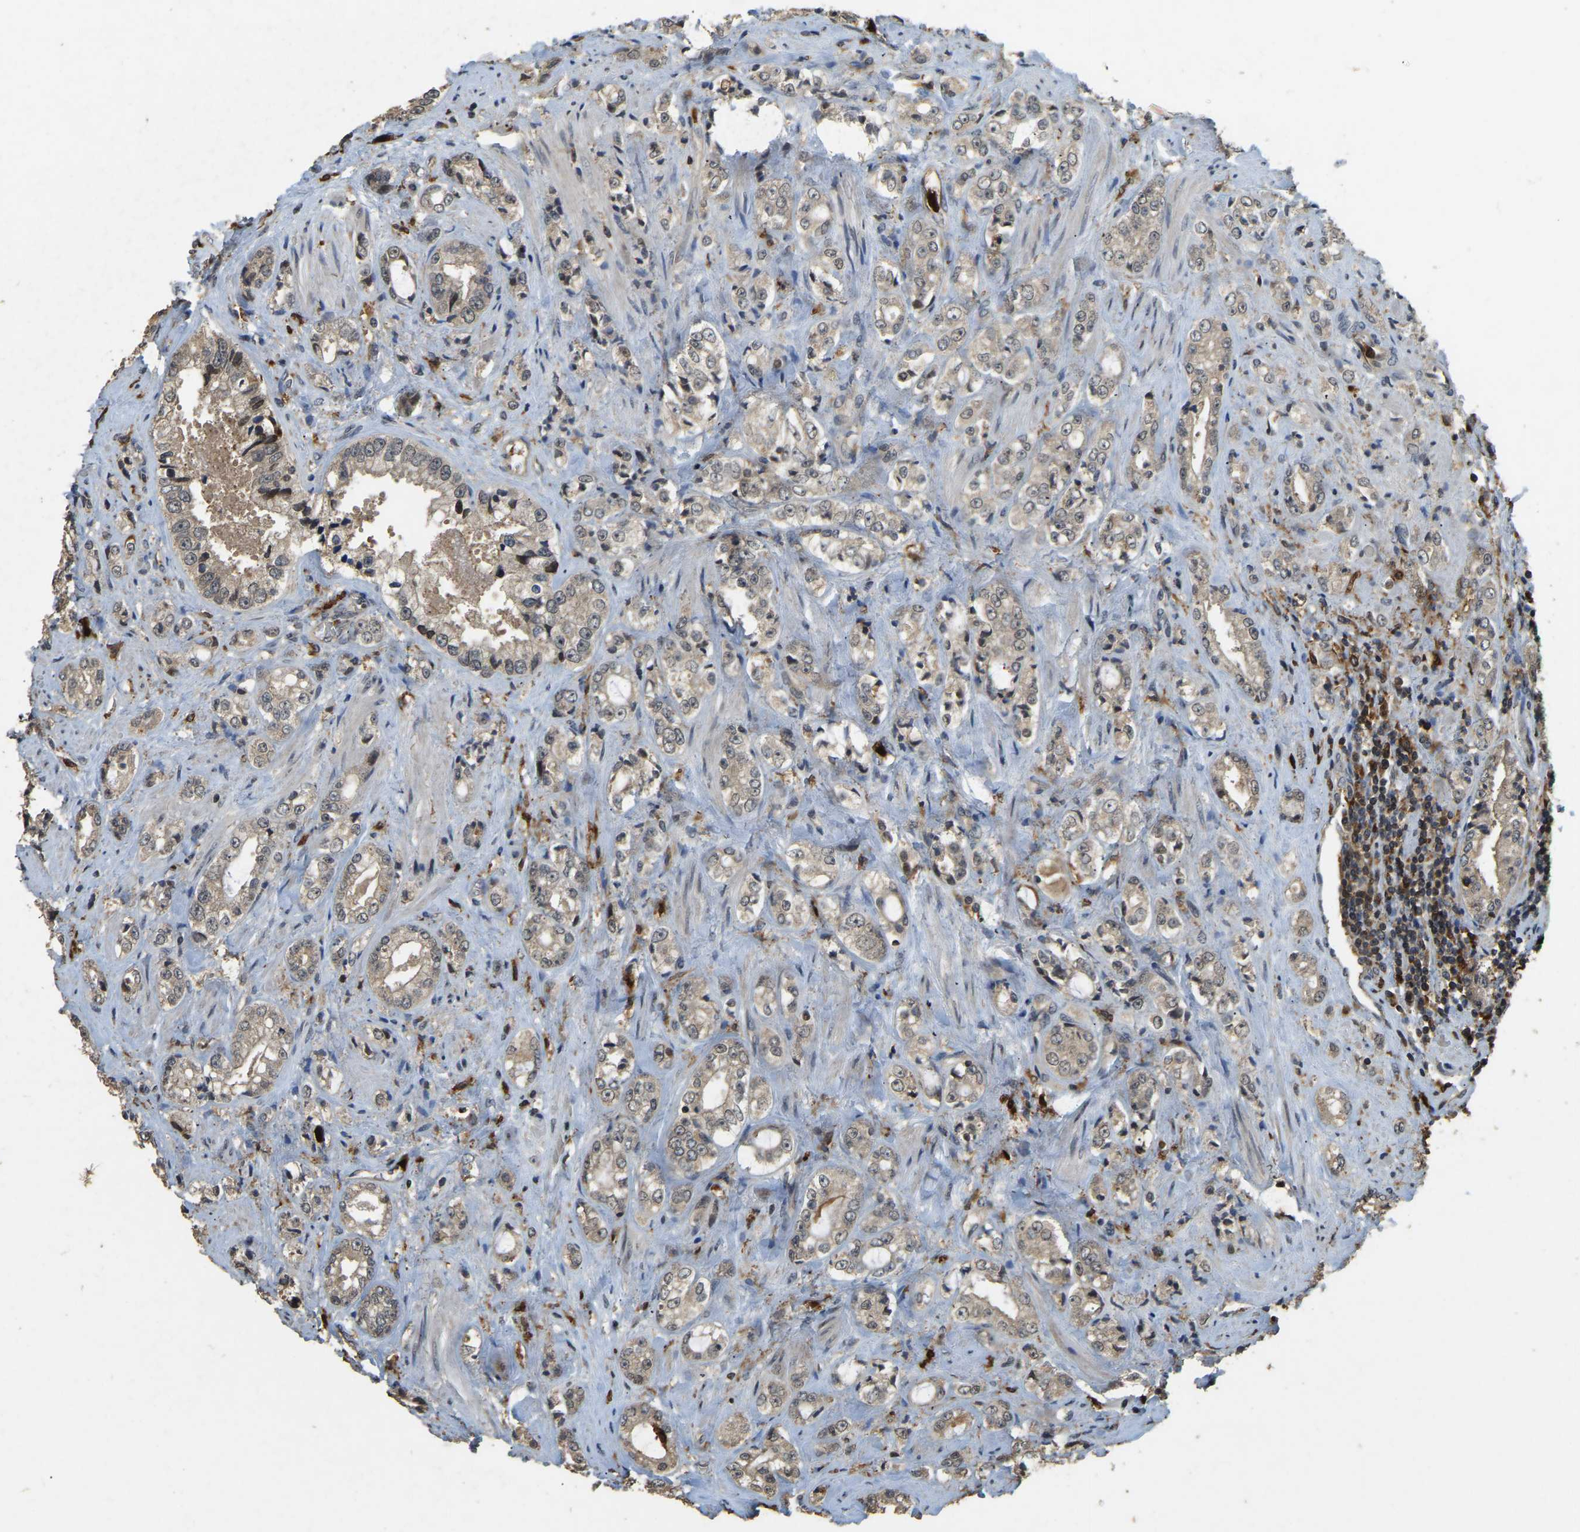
{"staining": {"intensity": "weak", "quantity": ">75%", "location": "cytoplasmic/membranous"}, "tissue": "prostate cancer", "cell_type": "Tumor cells", "image_type": "cancer", "snomed": [{"axis": "morphology", "description": "Adenocarcinoma, High grade"}, {"axis": "topography", "description": "Prostate"}], "caption": "The image shows a brown stain indicating the presence of a protein in the cytoplasmic/membranous of tumor cells in prostate cancer. (DAB (3,3'-diaminobenzidine) IHC with brightfield microscopy, high magnification).", "gene": "RNF141", "patient": {"sex": "male", "age": 61}}